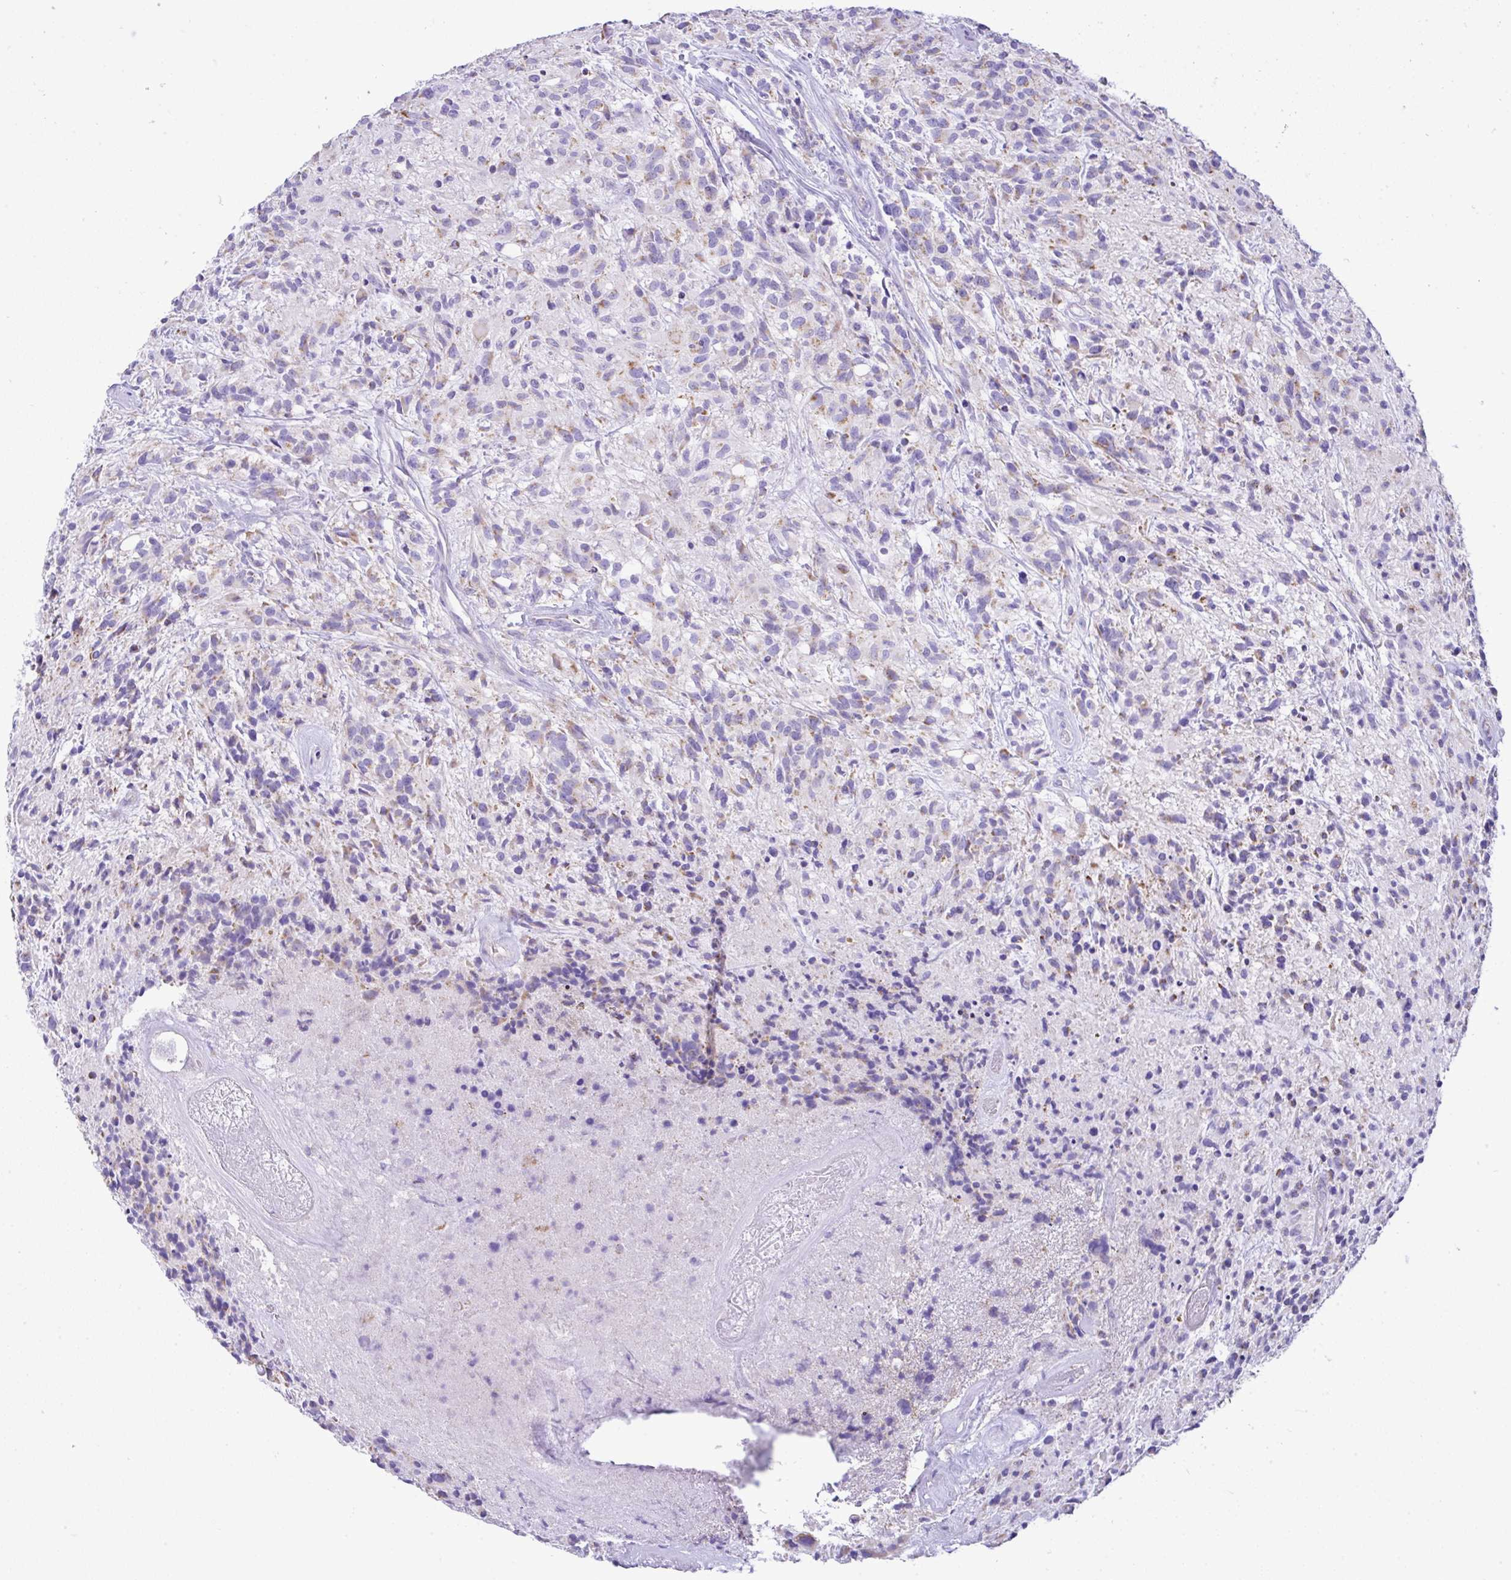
{"staining": {"intensity": "weak", "quantity": "<25%", "location": "cytoplasmic/membranous"}, "tissue": "glioma", "cell_type": "Tumor cells", "image_type": "cancer", "snomed": [{"axis": "morphology", "description": "Glioma, malignant, High grade"}, {"axis": "topography", "description": "Brain"}], "caption": "The IHC micrograph has no significant positivity in tumor cells of glioma tissue.", "gene": "SLC13A1", "patient": {"sex": "female", "age": 67}}